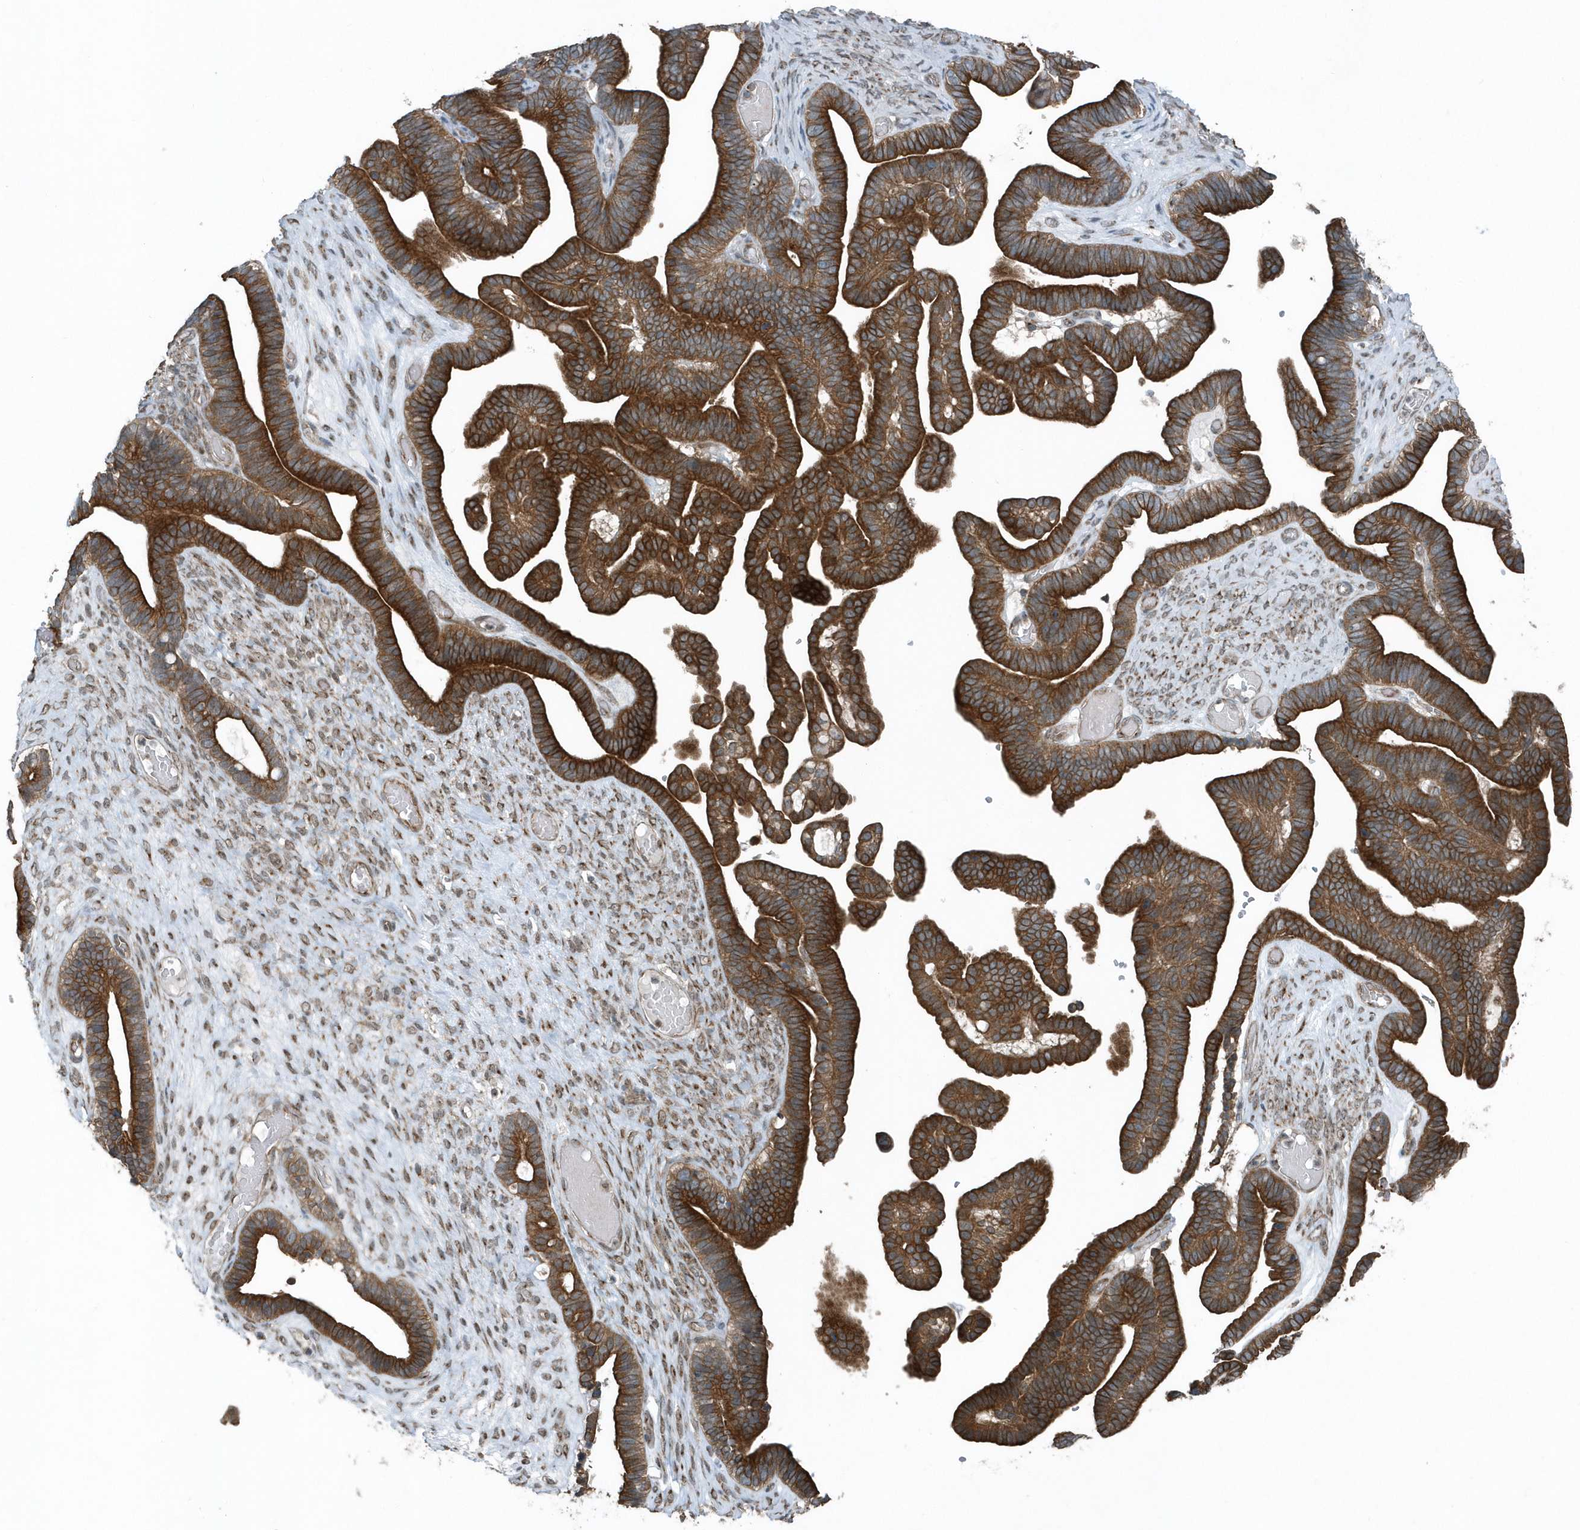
{"staining": {"intensity": "strong", "quantity": ">75%", "location": "cytoplasmic/membranous"}, "tissue": "ovarian cancer", "cell_type": "Tumor cells", "image_type": "cancer", "snomed": [{"axis": "morphology", "description": "Cystadenocarcinoma, serous, NOS"}, {"axis": "topography", "description": "Ovary"}], "caption": "Serous cystadenocarcinoma (ovarian) stained for a protein (brown) shows strong cytoplasmic/membranous positive staining in about >75% of tumor cells.", "gene": "GCC2", "patient": {"sex": "female", "age": 56}}